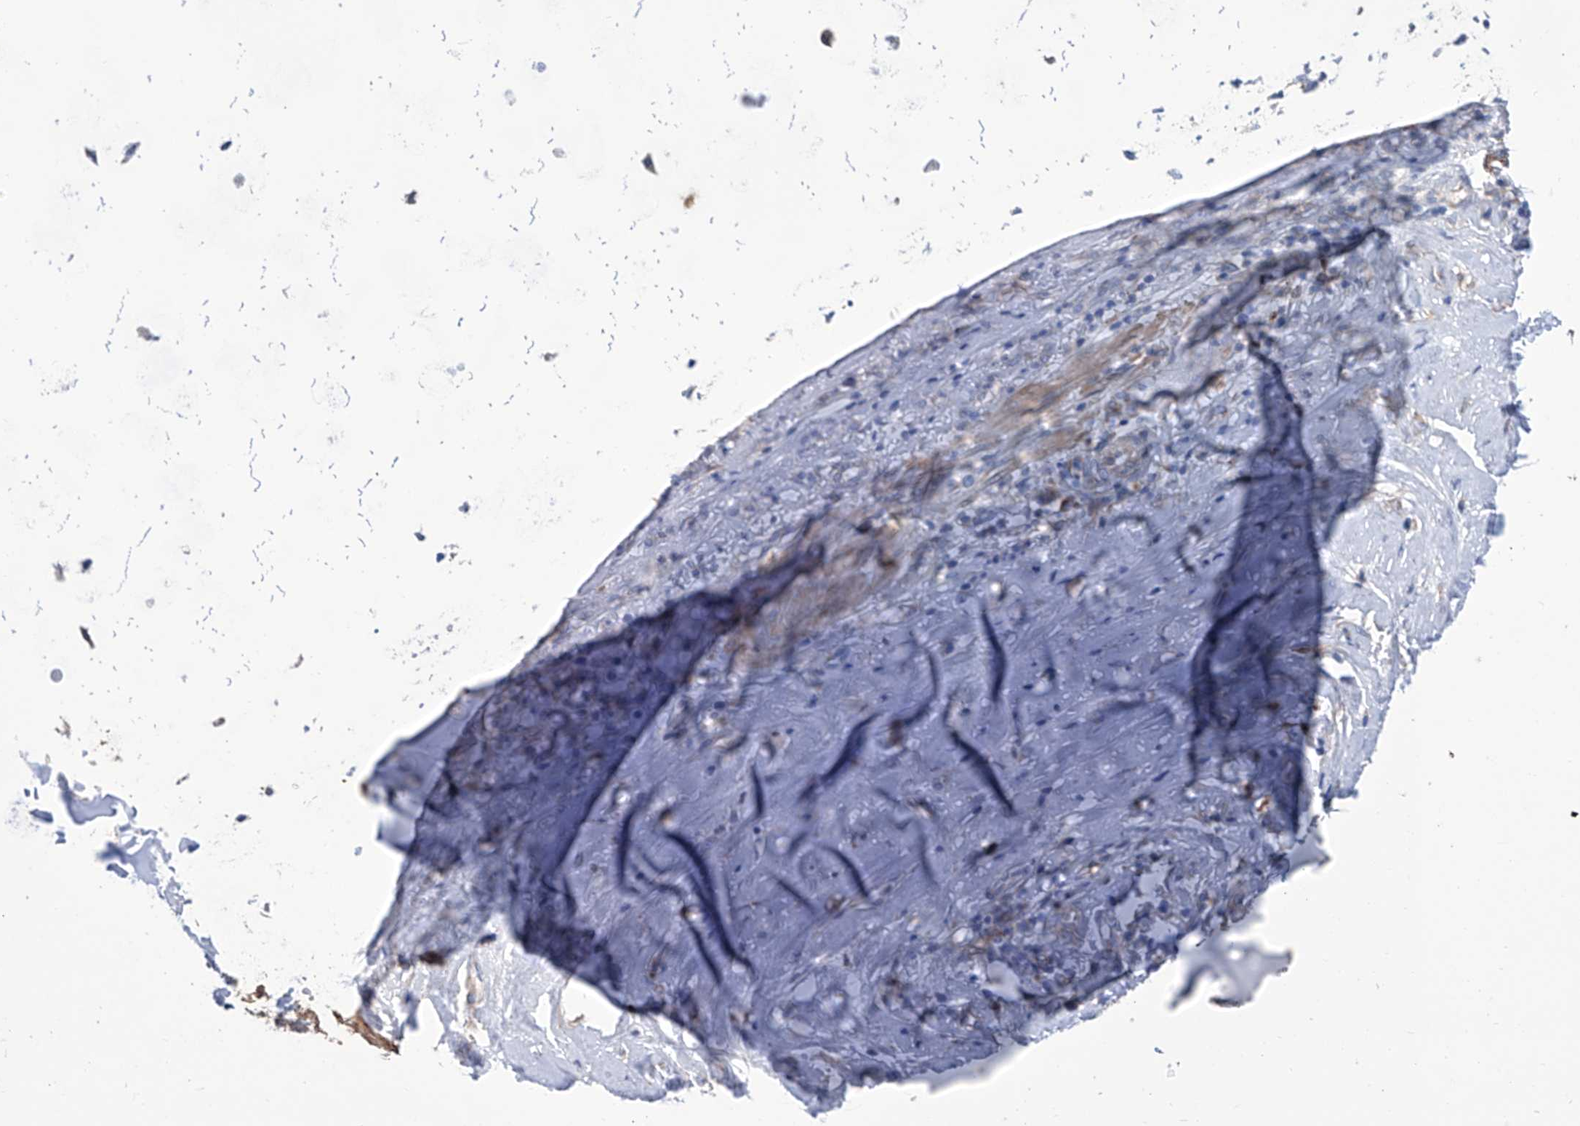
{"staining": {"intensity": "negative", "quantity": "none", "location": "none"}, "tissue": "adipose tissue", "cell_type": "Adipocytes", "image_type": "normal", "snomed": [{"axis": "morphology", "description": "Normal tissue, NOS"}, {"axis": "morphology", "description": "Basal cell carcinoma"}, {"axis": "topography", "description": "Cartilage tissue"}, {"axis": "topography", "description": "Nasopharynx"}, {"axis": "topography", "description": "Oral tissue"}], "caption": "The histopathology image reveals no significant expression in adipocytes of adipose tissue. The staining is performed using DAB (3,3'-diaminobenzidine) brown chromogen with nuclei counter-stained in using hematoxylin.", "gene": "SMS", "patient": {"sex": "female", "age": 77}}